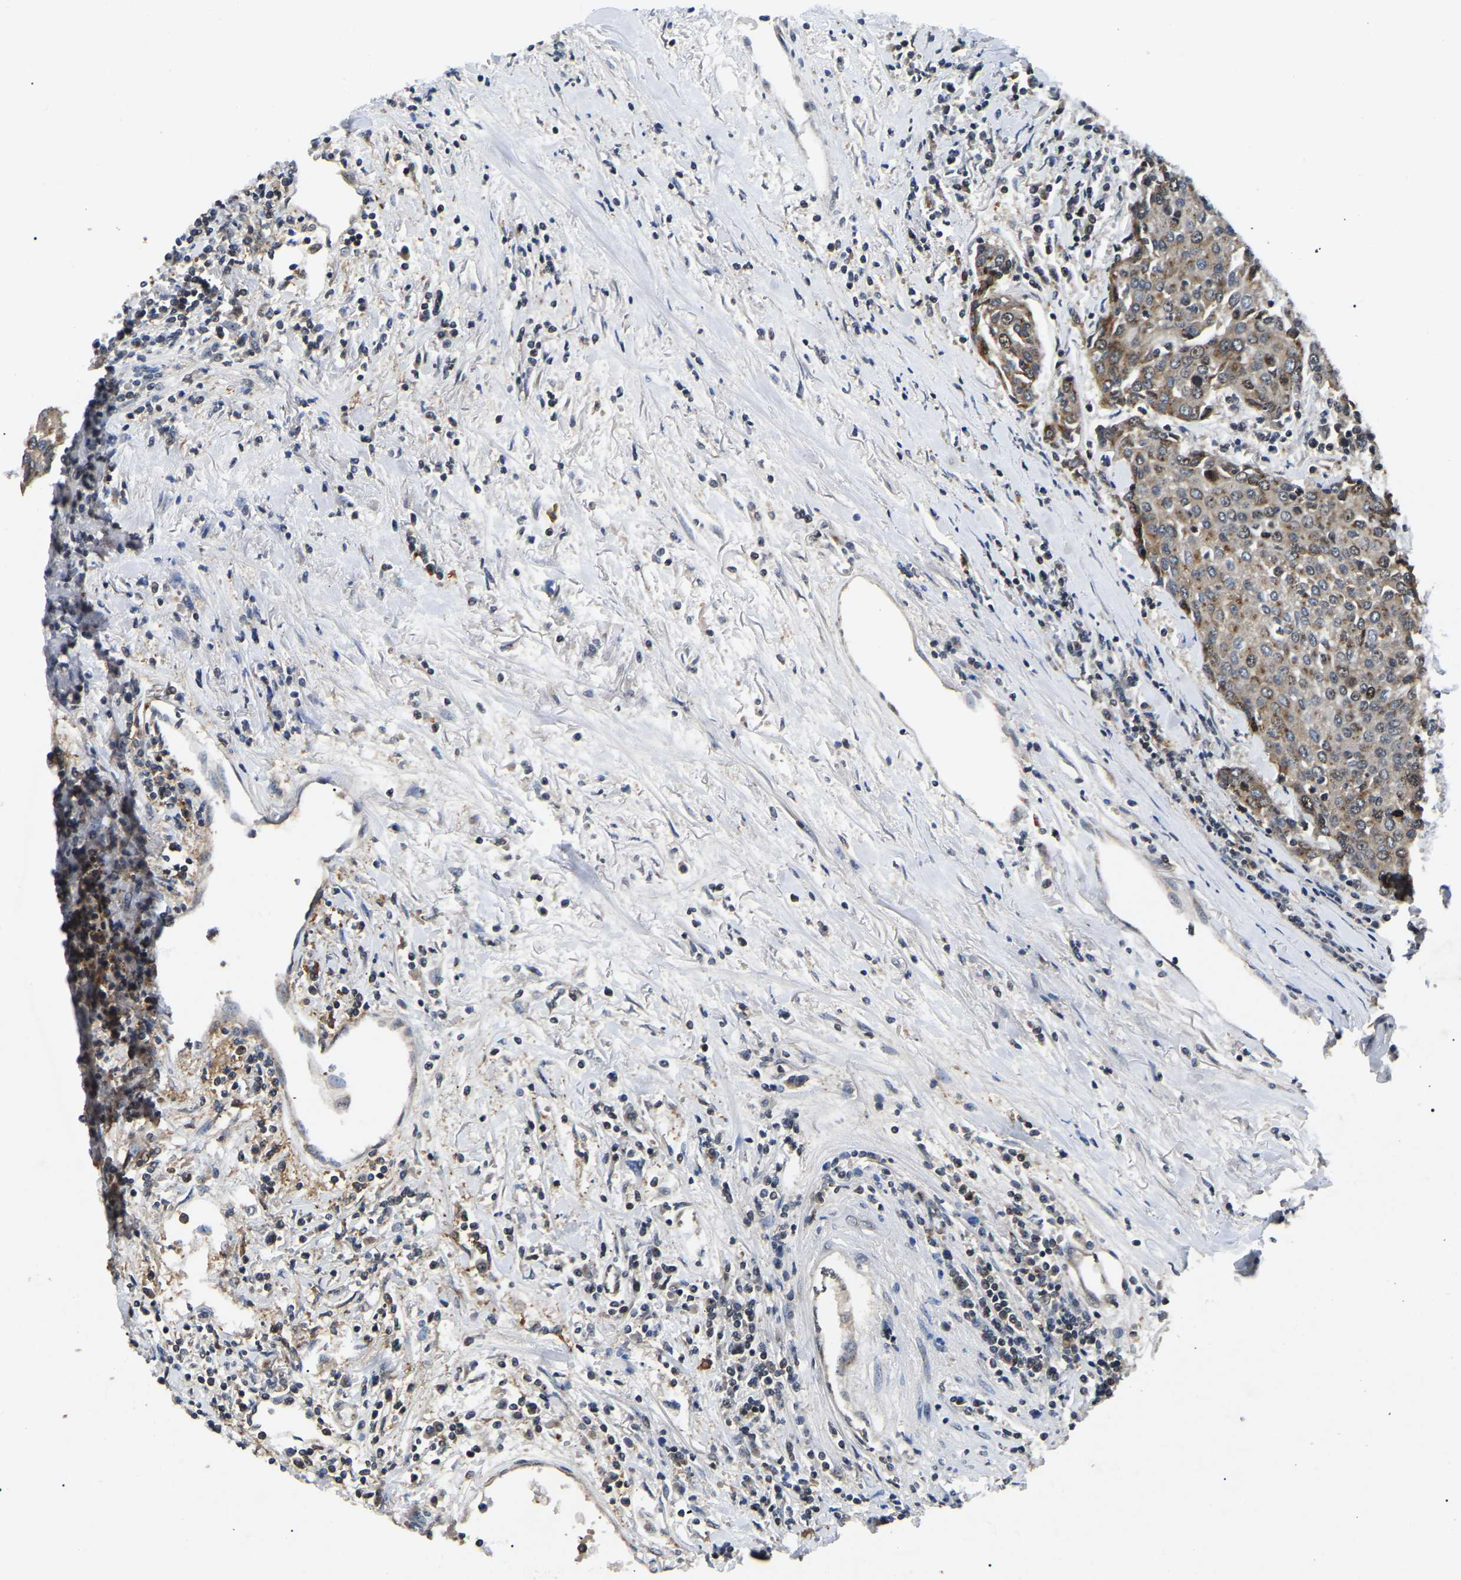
{"staining": {"intensity": "strong", "quantity": ">75%", "location": "cytoplasmic/membranous"}, "tissue": "urothelial cancer", "cell_type": "Tumor cells", "image_type": "cancer", "snomed": [{"axis": "morphology", "description": "Urothelial carcinoma, High grade"}, {"axis": "topography", "description": "Urinary bladder"}], "caption": "The image exhibits a brown stain indicating the presence of a protein in the cytoplasmic/membranous of tumor cells in urothelial carcinoma (high-grade).", "gene": "RBM28", "patient": {"sex": "female", "age": 85}}